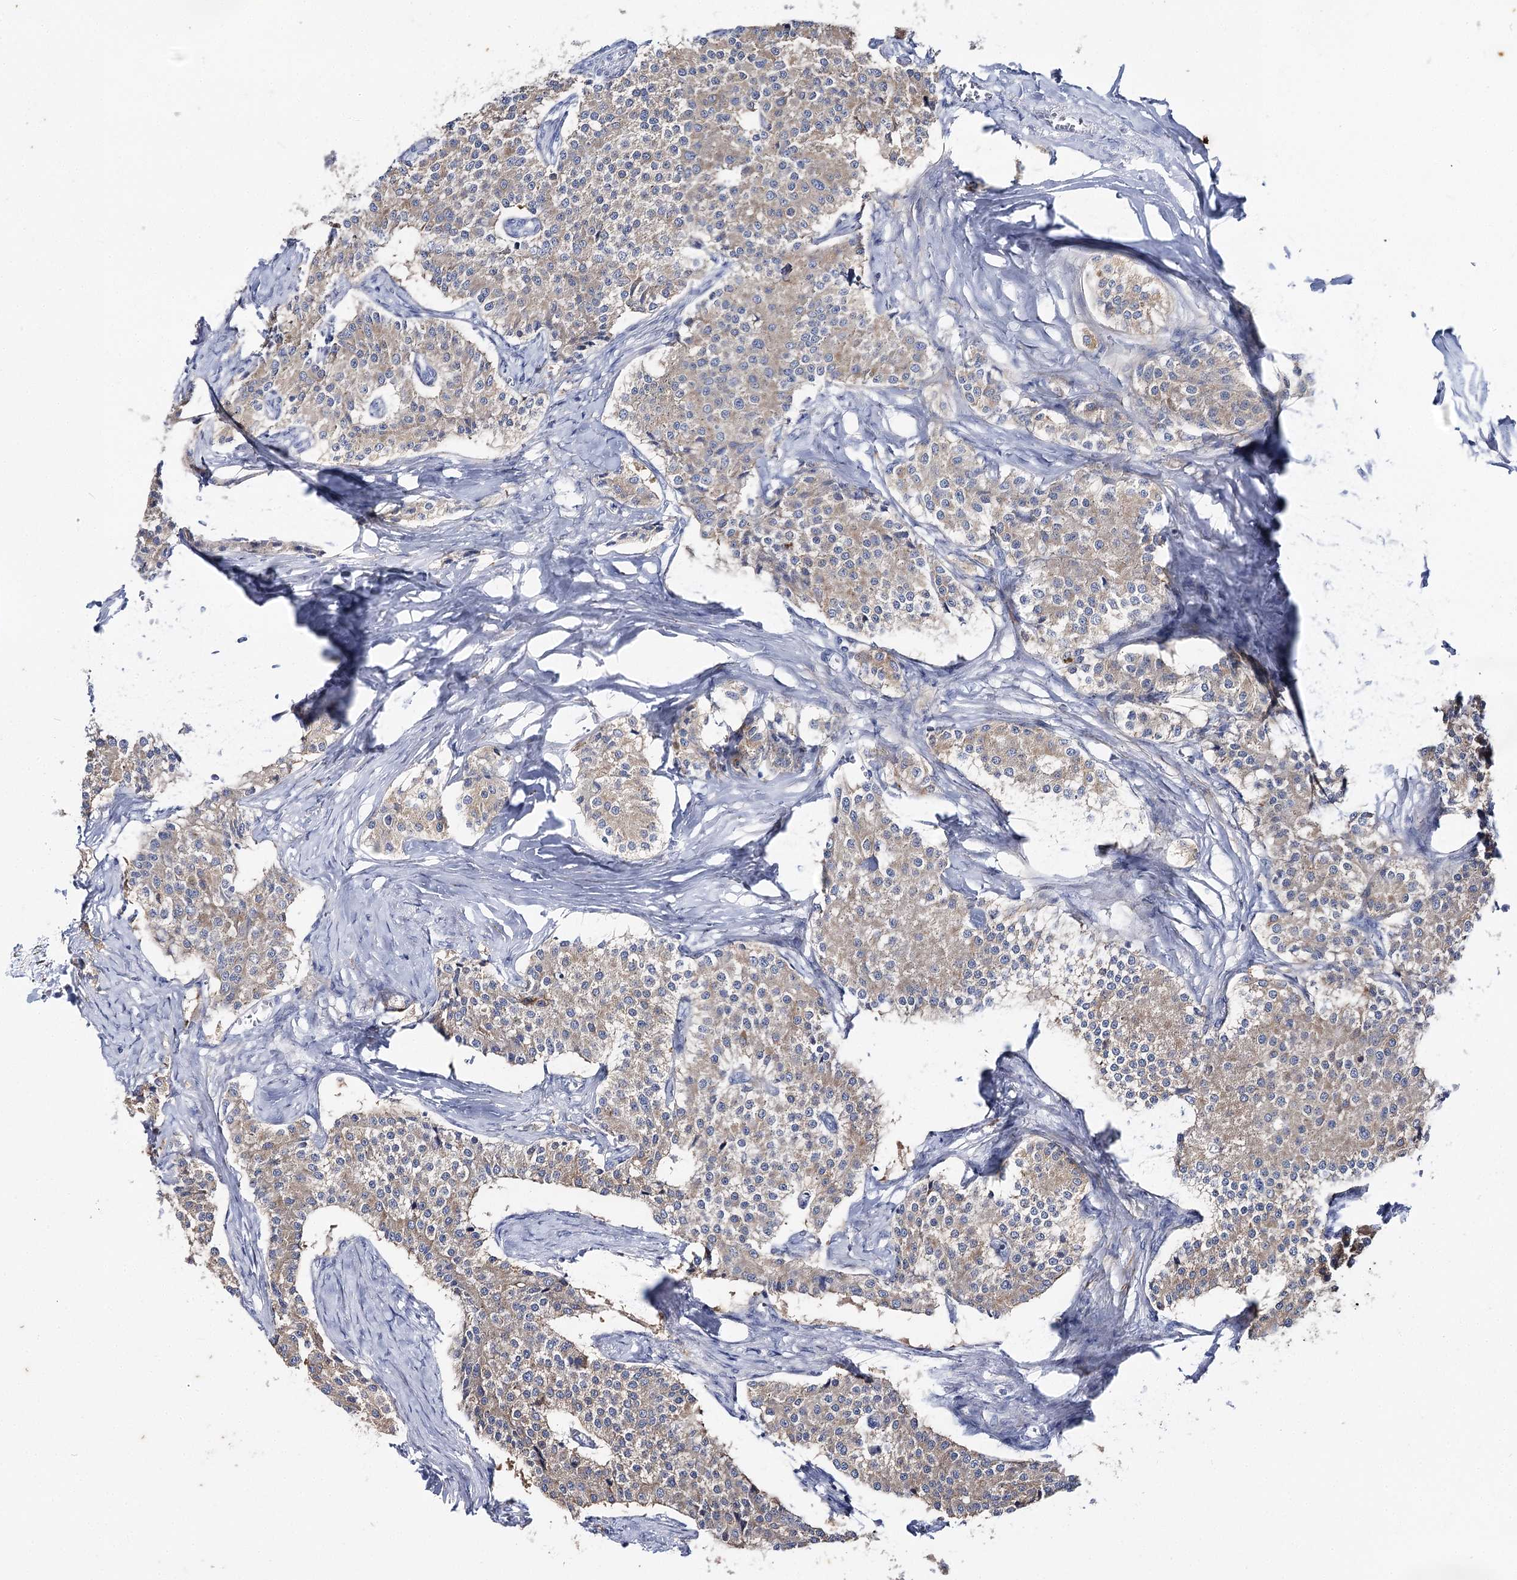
{"staining": {"intensity": "weak", "quantity": "25%-75%", "location": "cytoplasmic/membranous"}, "tissue": "carcinoid", "cell_type": "Tumor cells", "image_type": "cancer", "snomed": [{"axis": "morphology", "description": "Carcinoid, malignant, NOS"}, {"axis": "topography", "description": "Colon"}], "caption": "Weak cytoplasmic/membranous positivity for a protein is present in about 25%-75% of tumor cells of carcinoid using IHC.", "gene": "AGXT2", "patient": {"sex": "female", "age": 52}}